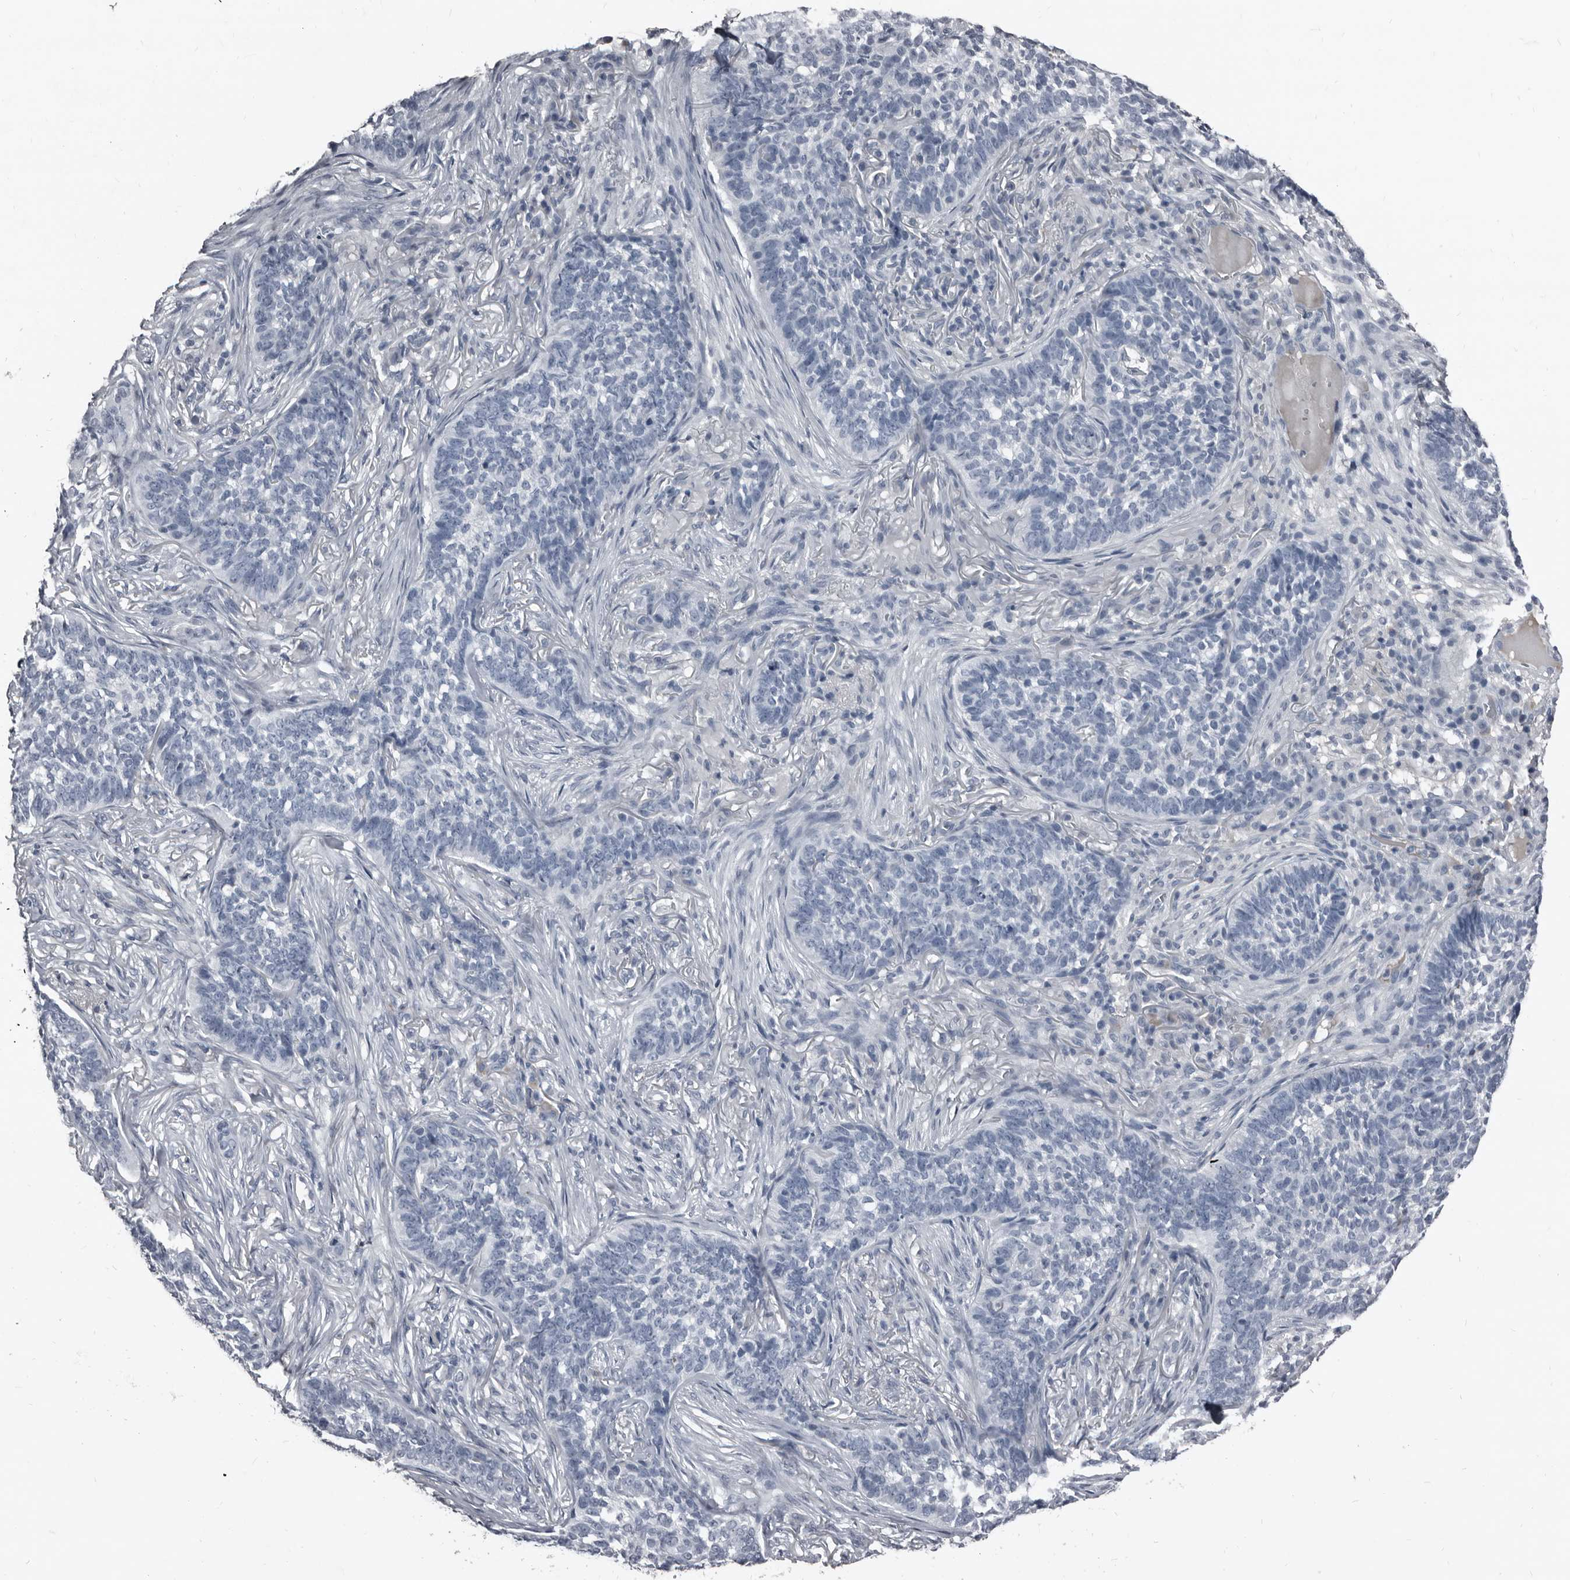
{"staining": {"intensity": "negative", "quantity": "none", "location": "none"}, "tissue": "skin cancer", "cell_type": "Tumor cells", "image_type": "cancer", "snomed": [{"axis": "morphology", "description": "Basal cell carcinoma"}, {"axis": "topography", "description": "Skin"}], "caption": "Immunohistochemistry of human basal cell carcinoma (skin) displays no expression in tumor cells.", "gene": "GREB1", "patient": {"sex": "male", "age": 85}}